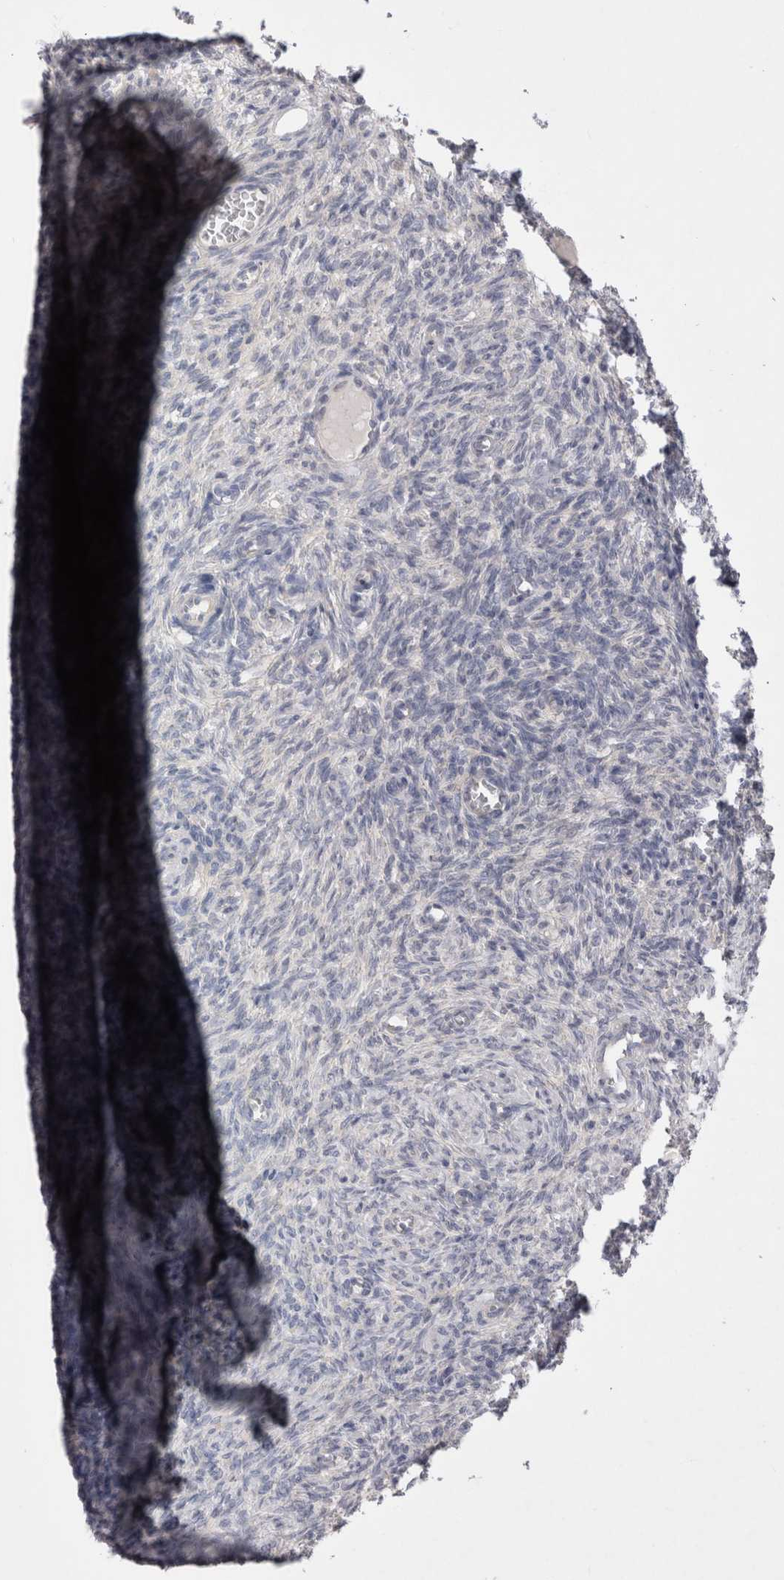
{"staining": {"intensity": "negative", "quantity": "none", "location": "none"}, "tissue": "ovary", "cell_type": "Ovarian stroma cells", "image_type": "normal", "snomed": [{"axis": "morphology", "description": "Normal tissue, NOS"}, {"axis": "topography", "description": "Ovary"}], "caption": "Immunohistochemistry (IHC) photomicrograph of unremarkable human ovary stained for a protein (brown), which shows no positivity in ovarian stroma cells. (DAB (3,3'-diaminobenzidine) immunohistochemistry (IHC) visualized using brightfield microscopy, high magnification).", "gene": "LRRC40", "patient": {"sex": "female", "age": 27}}